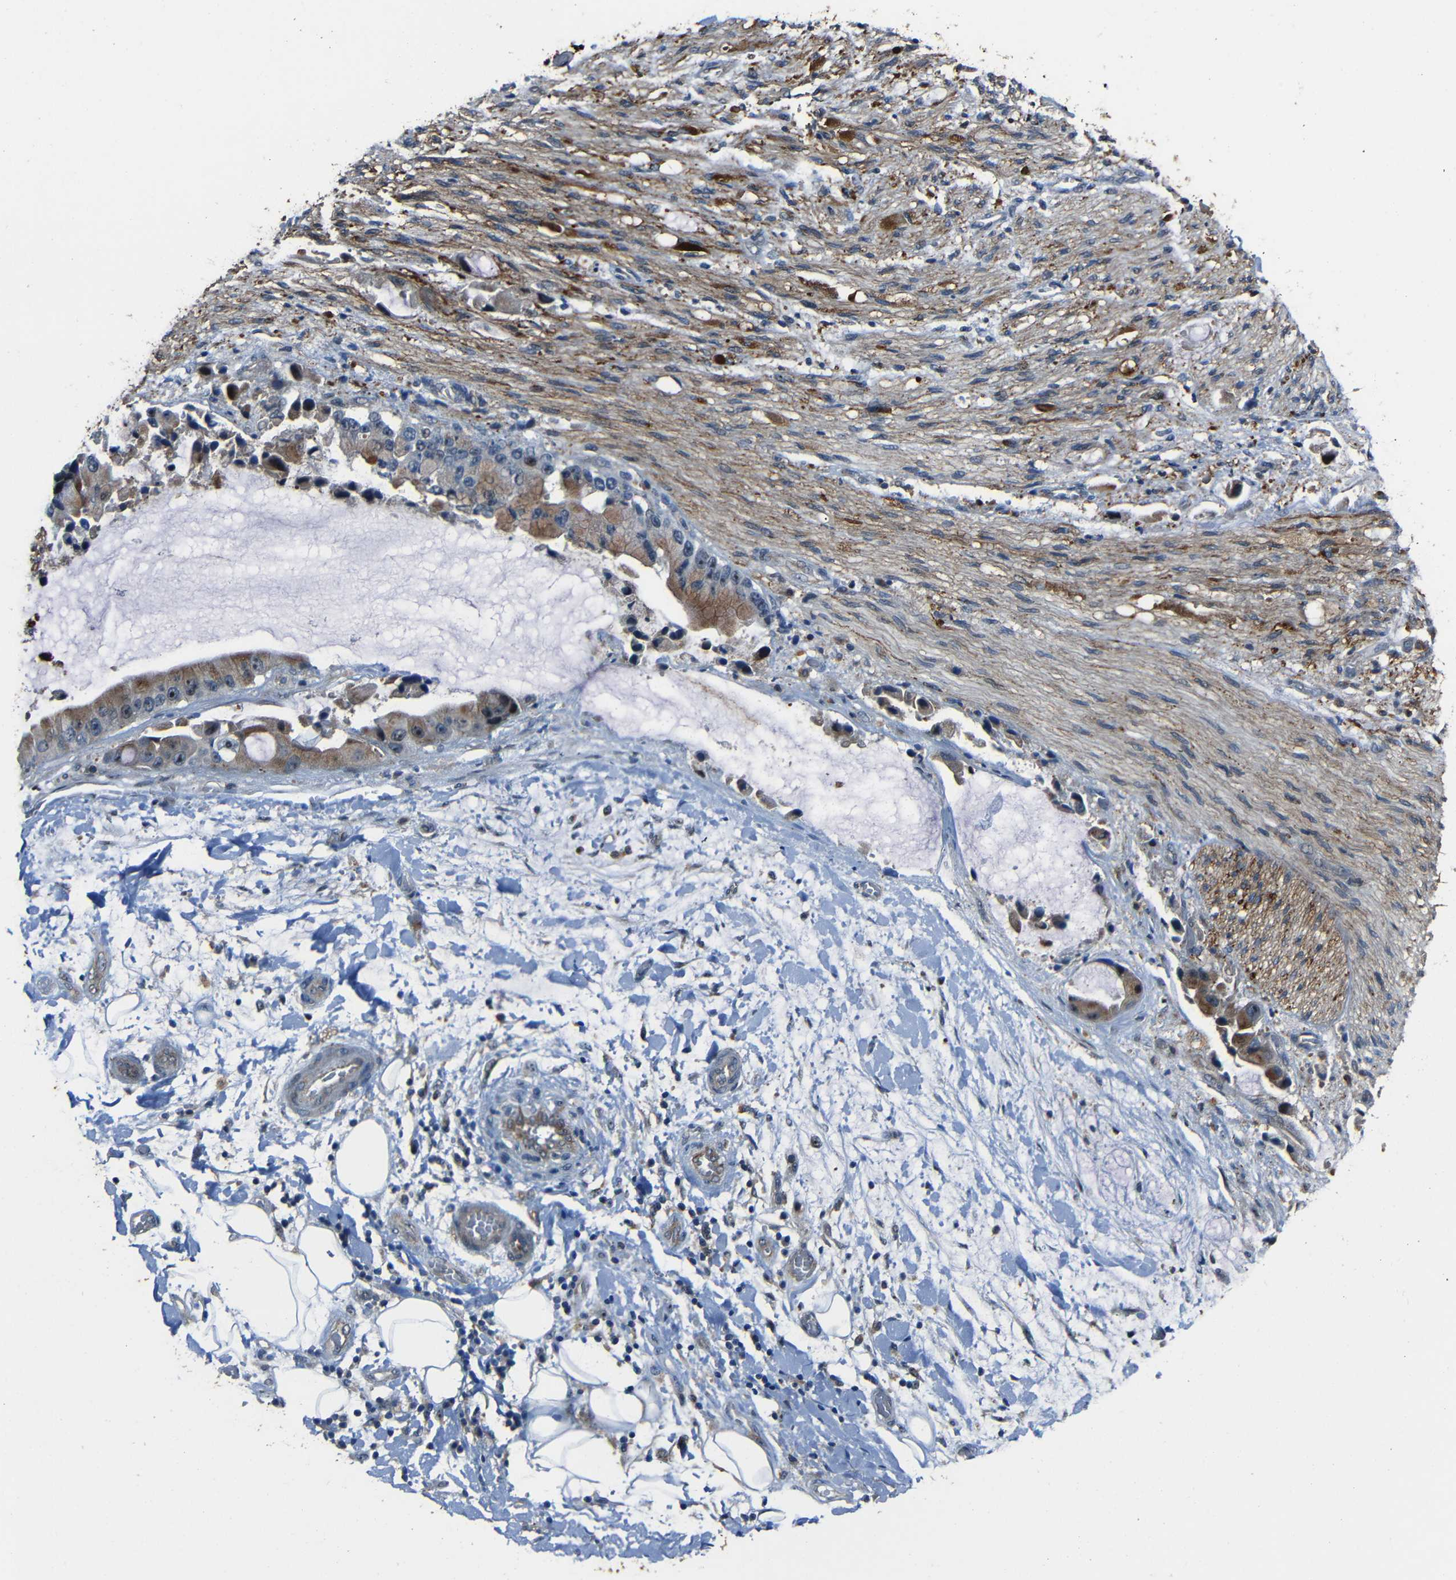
{"staining": {"intensity": "negative", "quantity": "none", "location": "none"}, "tissue": "adipose tissue", "cell_type": "Adipocytes", "image_type": "normal", "snomed": [{"axis": "morphology", "description": "Normal tissue, NOS"}, {"axis": "morphology", "description": "Cholangiocarcinoma"}, {"axis": "topography", "description": "Liver"}, {"axis": "topography", "description": "Peripheral nerve tissue"}], "caption": "Immunohistochemistry of unremarkable human adipose tissue reveals no expression in adipocytes.", "gene": "DNAJC5", "patient": {"sex": "male", "age": 50}}